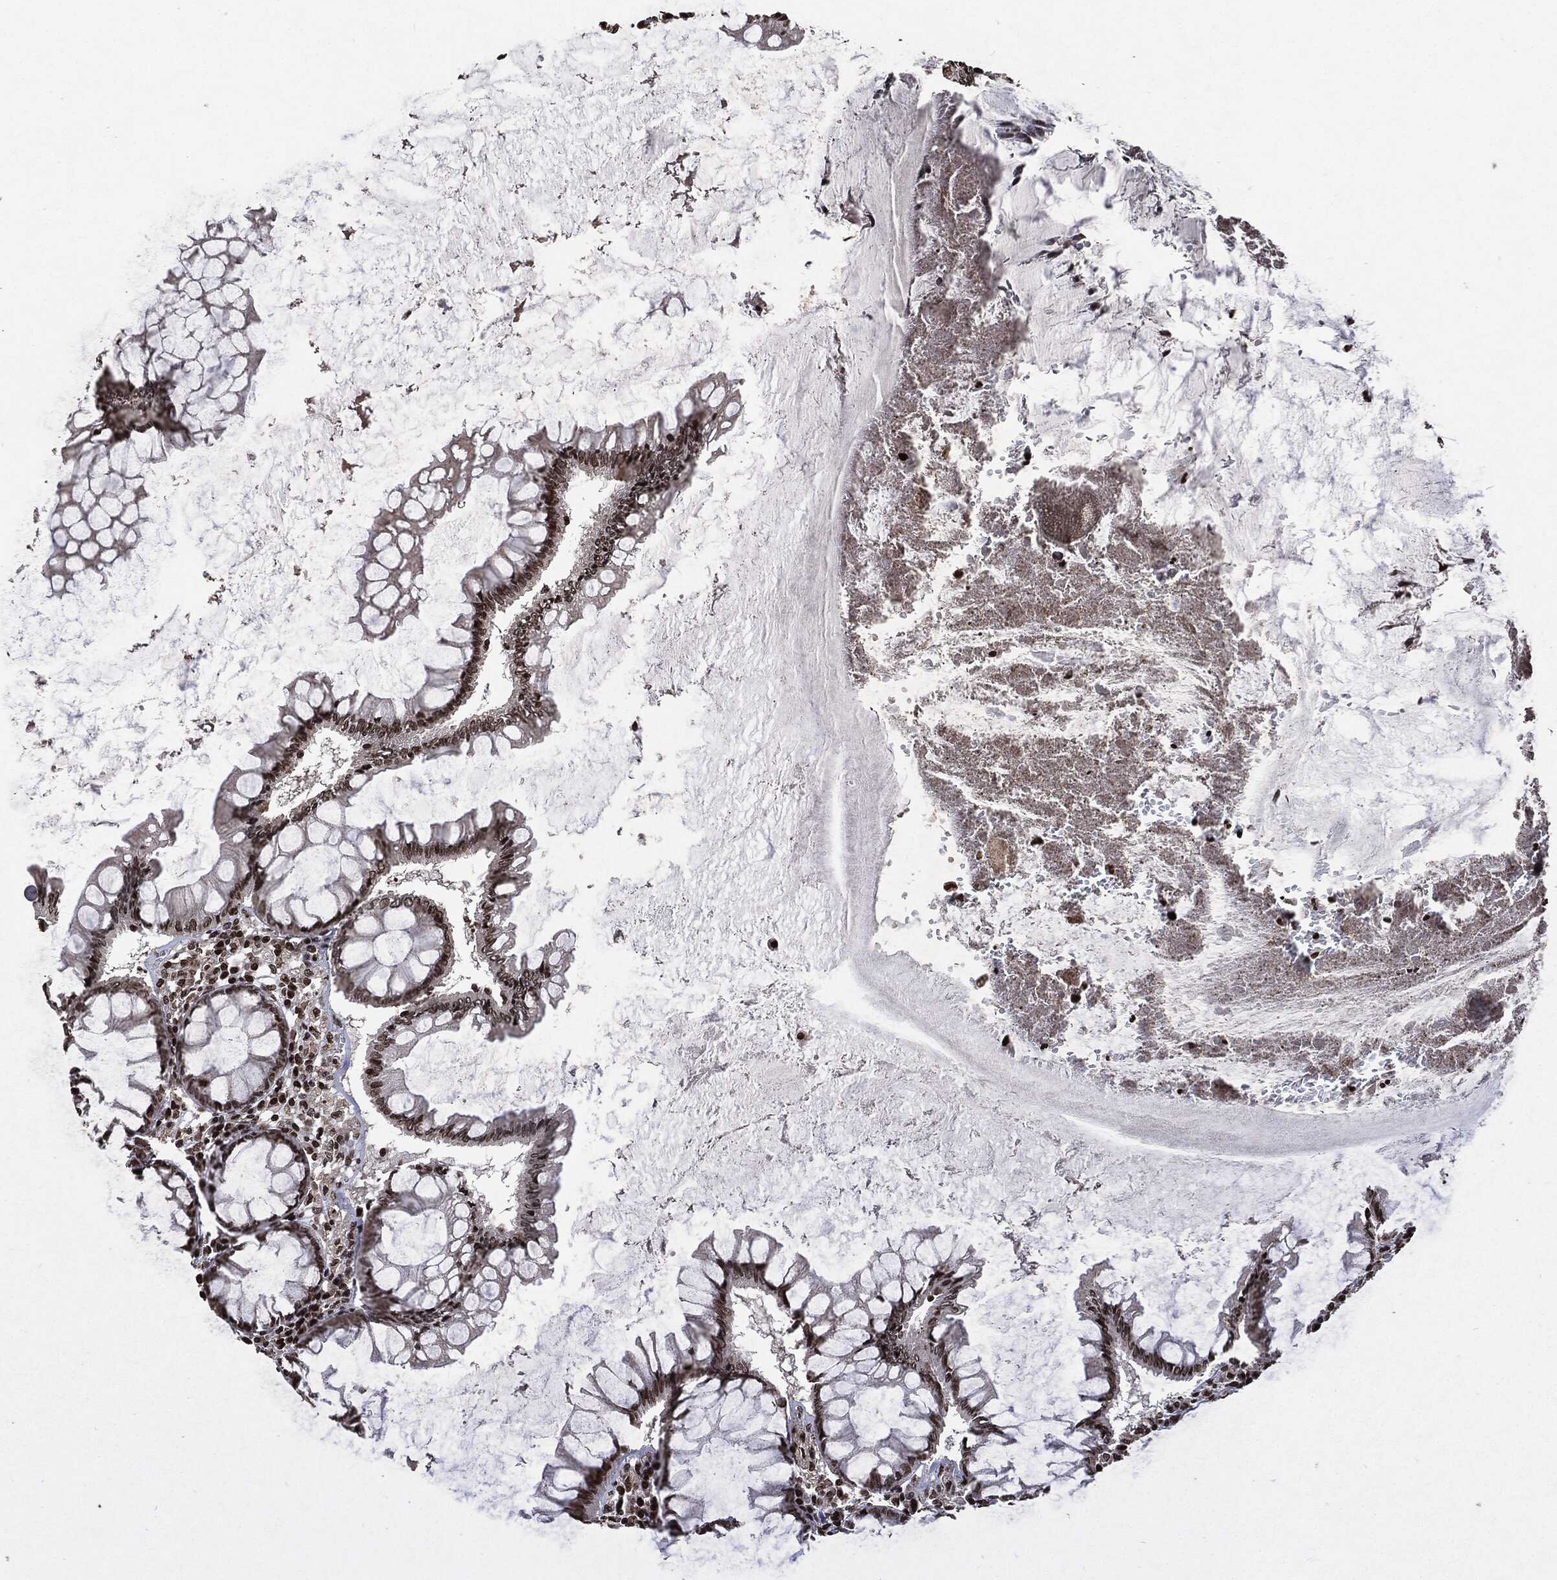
{"staining": {"intensity": "strong", "quantity": ">75%", "location": "nuclear"}, "tissue": "colon", "cell_type": "Endothelial cells", "image_type": "normal", "snomed": [{"axis": "morphology", "description": "Normal tissue, NOS"}, {"axis": "topography", "description": "Colon"}], "caption": "Endothelial cells reveal high levels of strong nuclear positivity in approximately >75% of cells in normal human colon. The protein of interest is stained brown, and the nuclei are stained in blue (DAB IHC with brightfield microscopy, high magnification).", "gene": "JUN", "patient": {"sex": "male", "age": 65}}